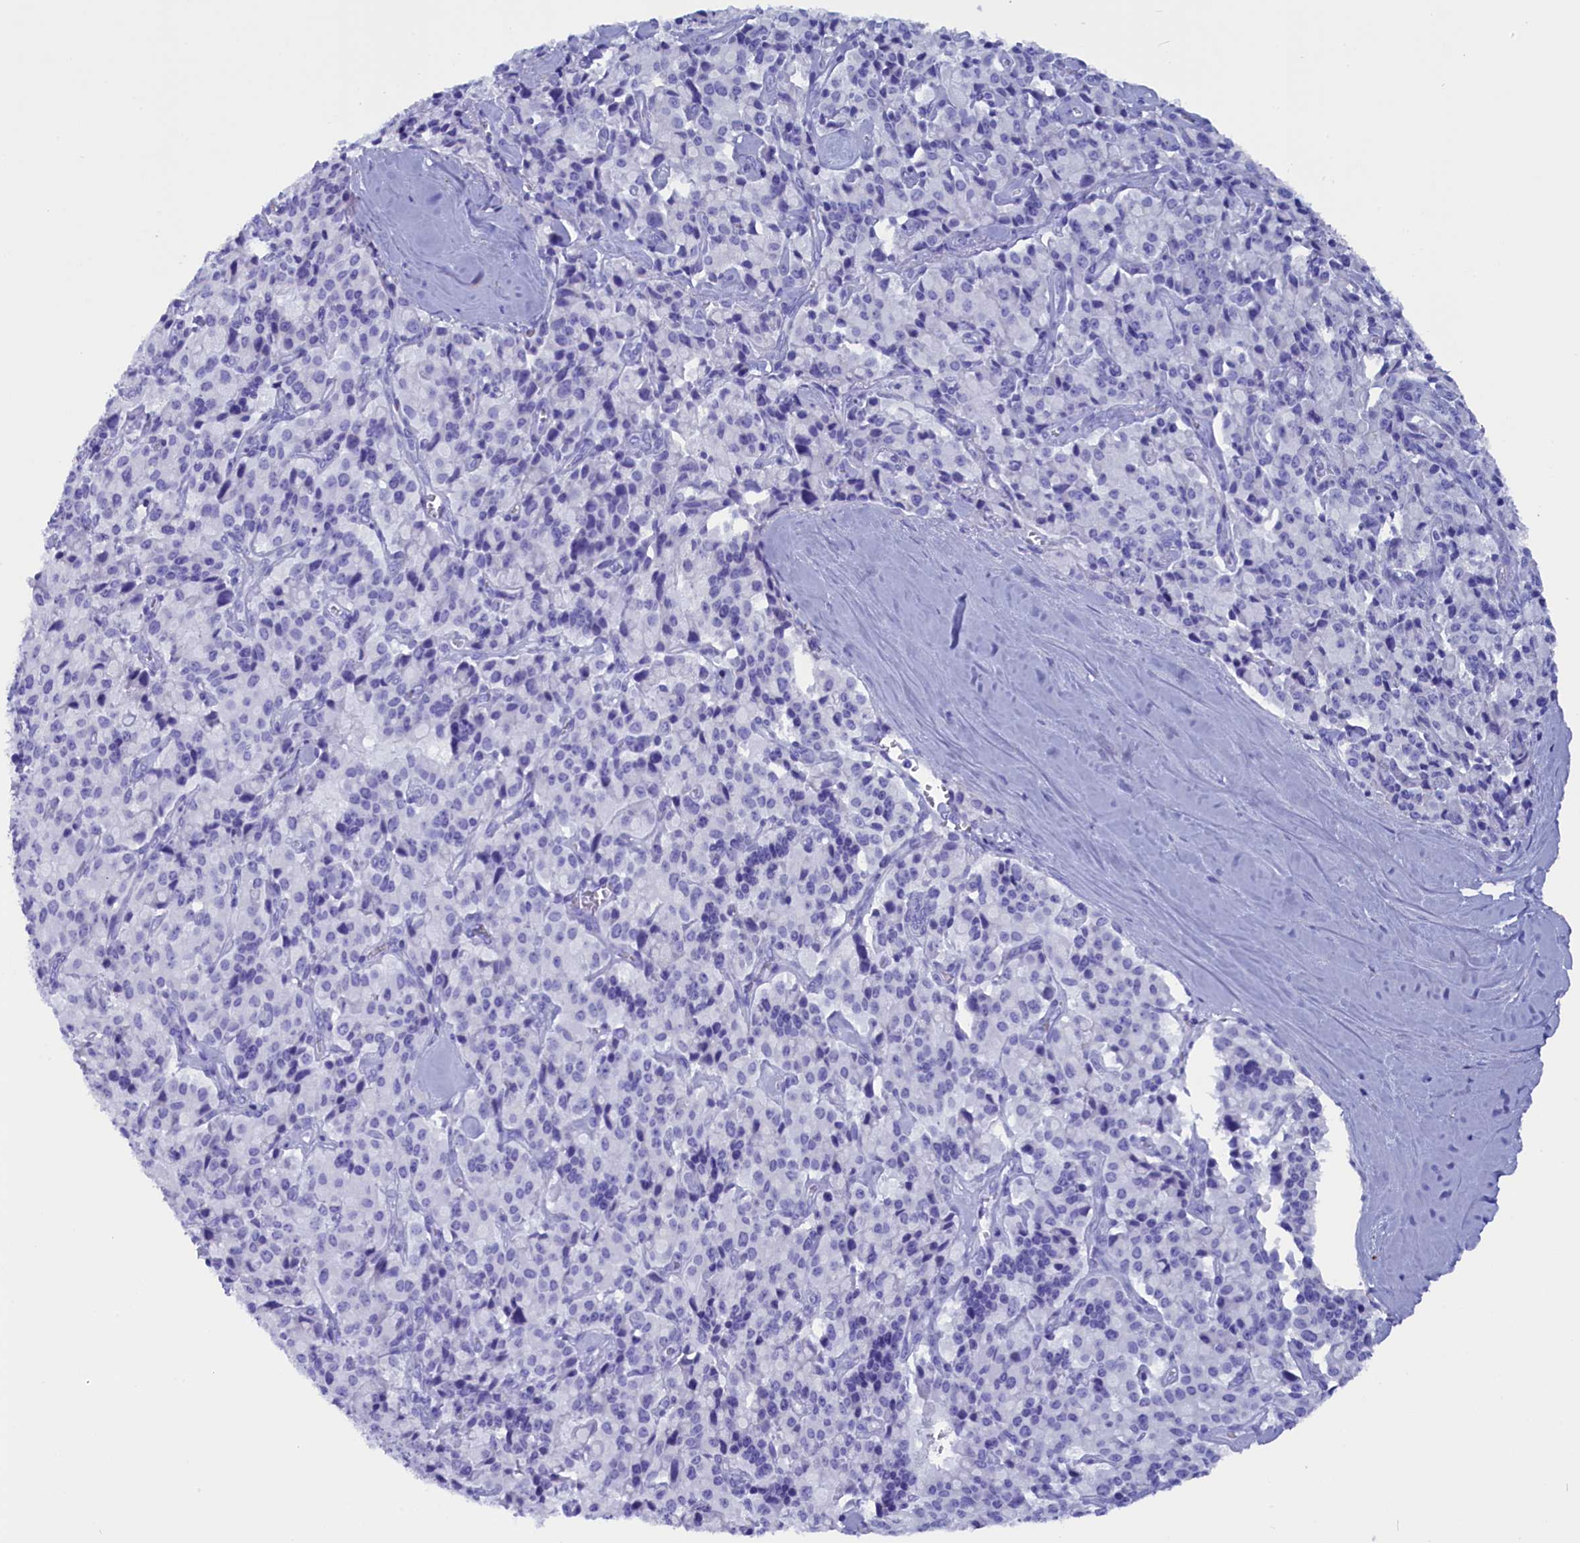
{"staining": {"intensity": "negative", "quantity": "none", "location": "none"}, "tissue": "pancreatic cancer", "cell_type": "Tumor cells", "image_type": "cancer", "snomed": [{"axis": "morphology", "description": "Adenocarcinoma, NOS"}, {"axis": "topography", "description": "Pancreas"}], "caption": "DAB immunohistochemical staining of human pancreatic cancer (adenocarcinoma) displays no significant expression in tumor cells.", "gene": "ANKRD29", "patient": {"sex": "male", "age": 65}}